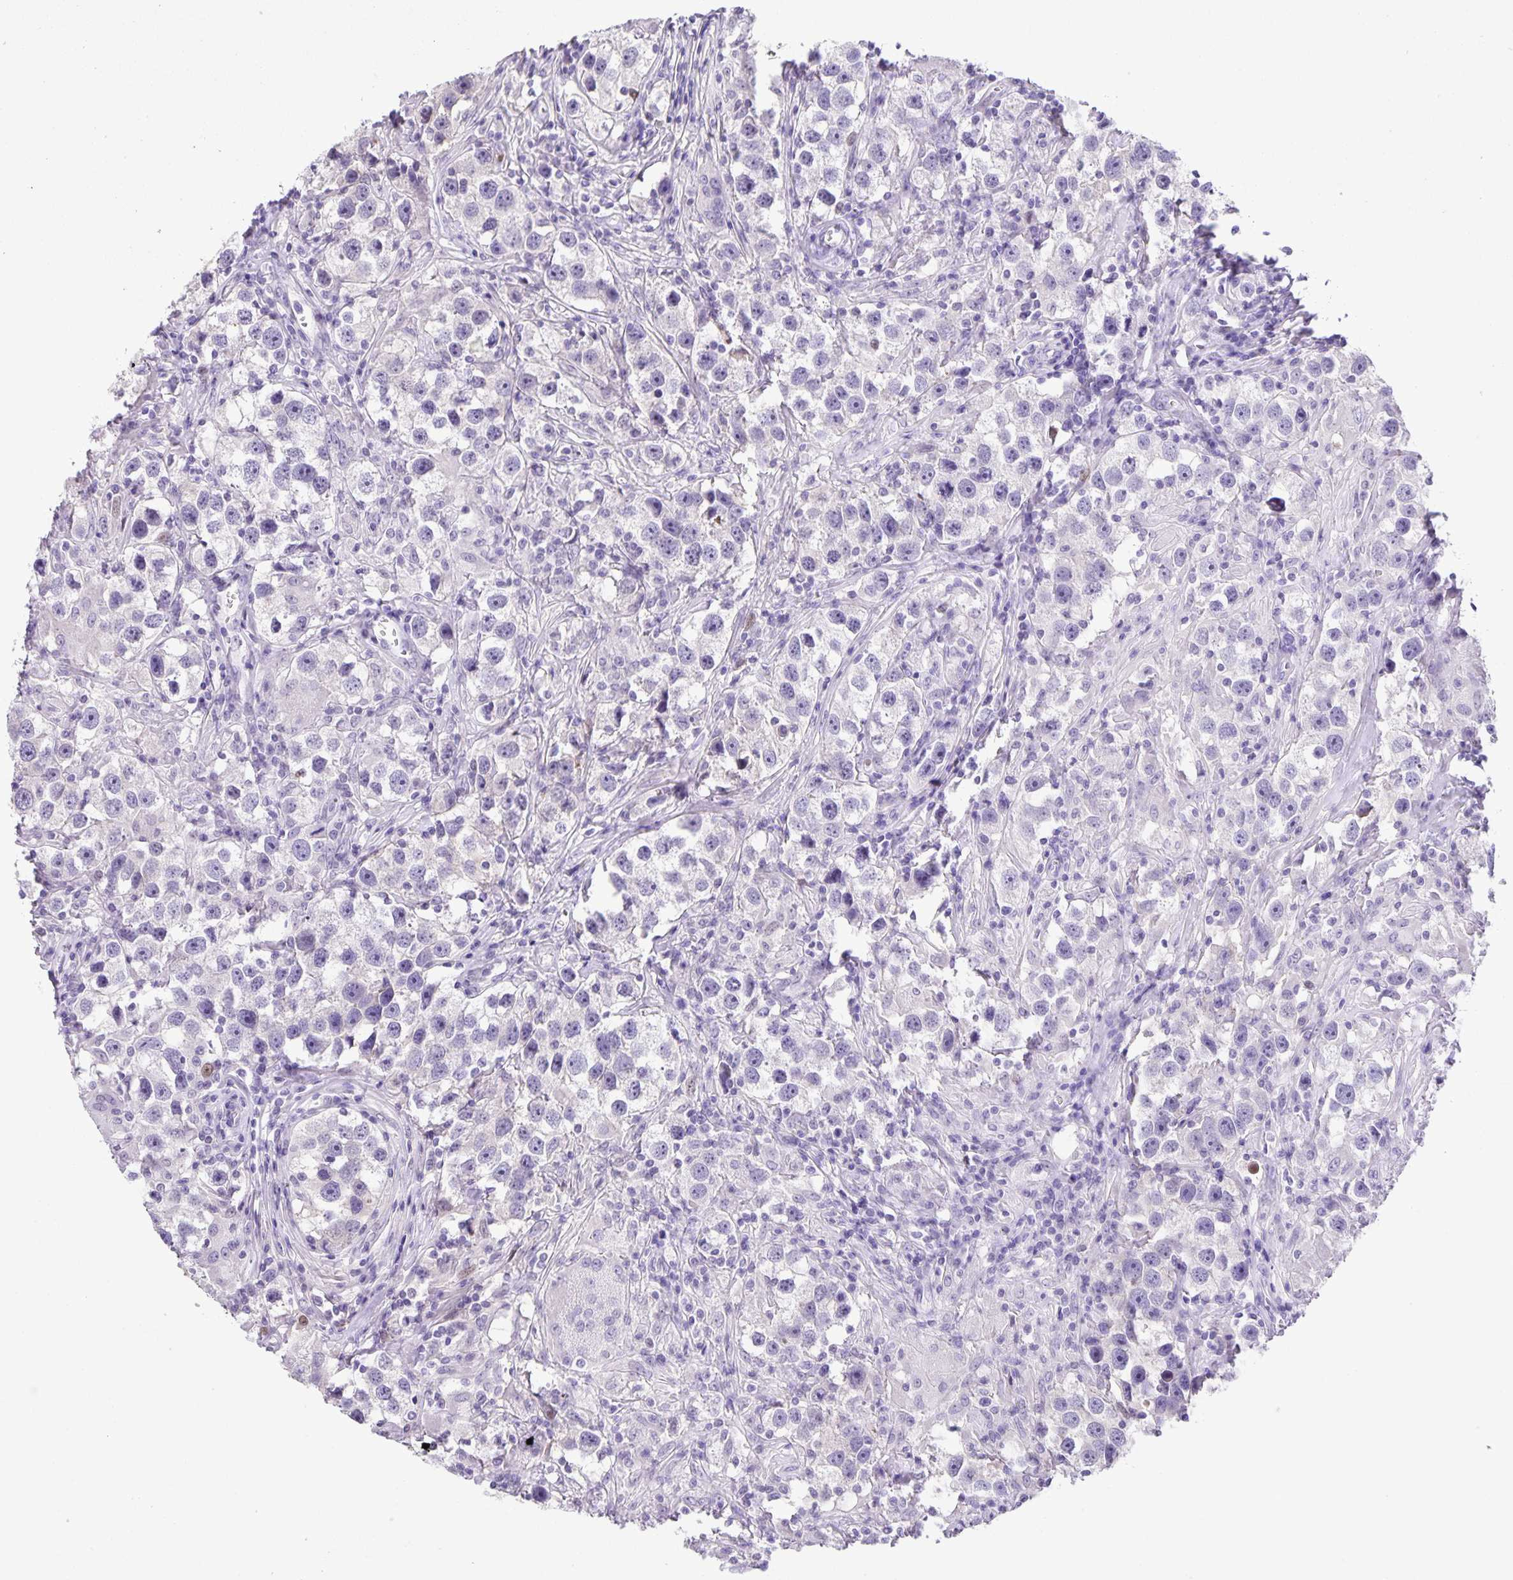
{"staining": {"intensity": "negative", "quantity": "none", "location": "none"}, "tissue": "testis cancer", "cell_type": "Tumor cells", "image_type": "cancer", "snomed": [{"axis": "morphology", "description": "Seminoma, NOS"}, {"axis": "topography", "description": "Testis"}], "caption": "This is an immunohistochemistry photomicrograph of testis cancer (seminoma). There is no staining in tumor cells.", "gene": "ONECUT2", "patient": {"sex": "male", "age": 49}}